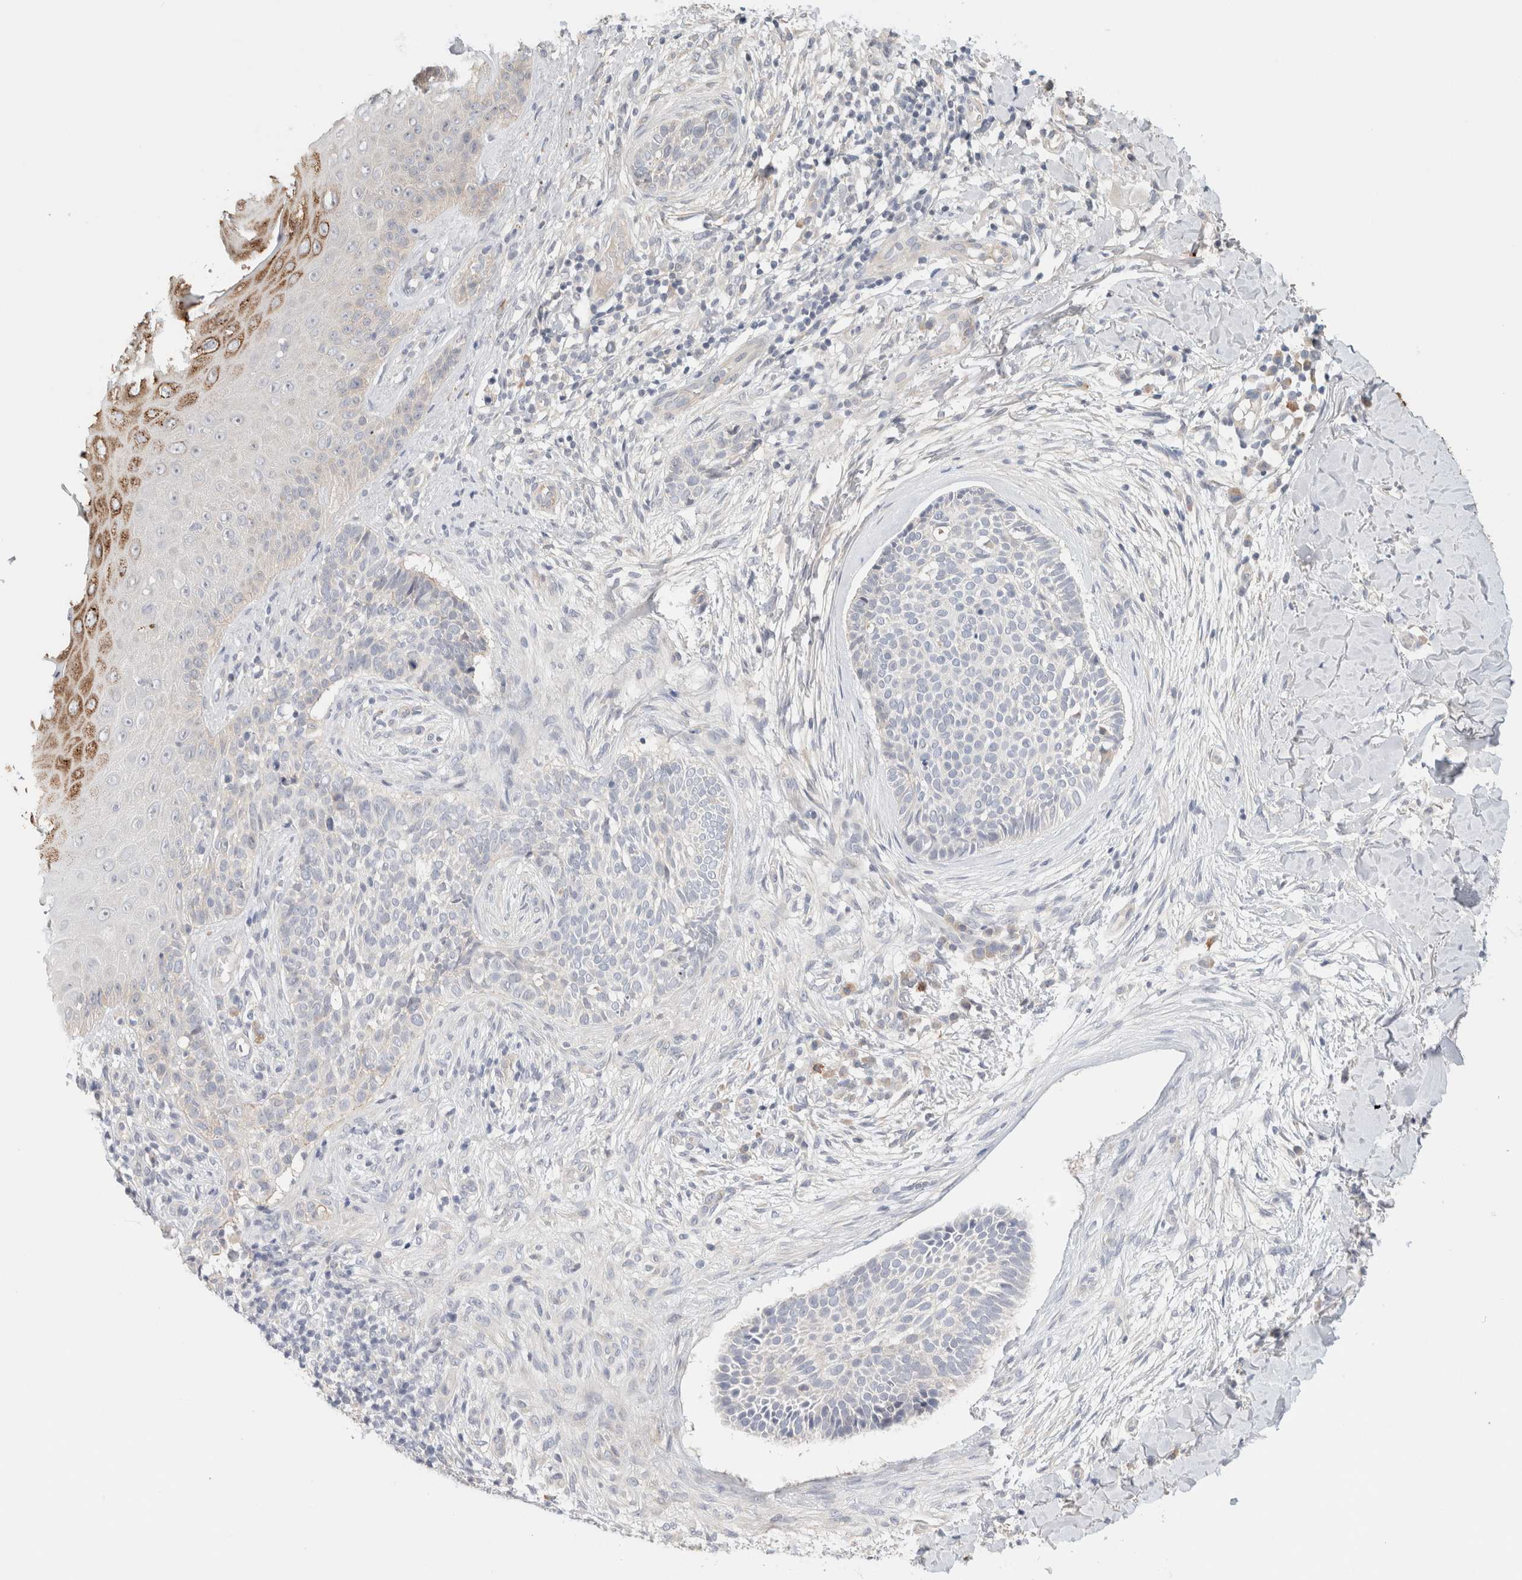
{"staining": {"intensity": "negative", "quantity": "none", "location": "none"}, "tissue": "skin cancer", "cell_type": "Tumor cells", "image_type": "cancer", "snomed": [{"axis": "morphology", "description": "Normal tissue, NOS"}, {"axis": "morphology", "description": "Basal cell carcinoma"}, {"axis": "topography", "description": "Skin"}], "caption": "The micrograph exhibits no staining of tumor cells in skin basal cell carcinoma.", "gene": "SPRTN", "patient": {"sex": "male", "age": 67}}